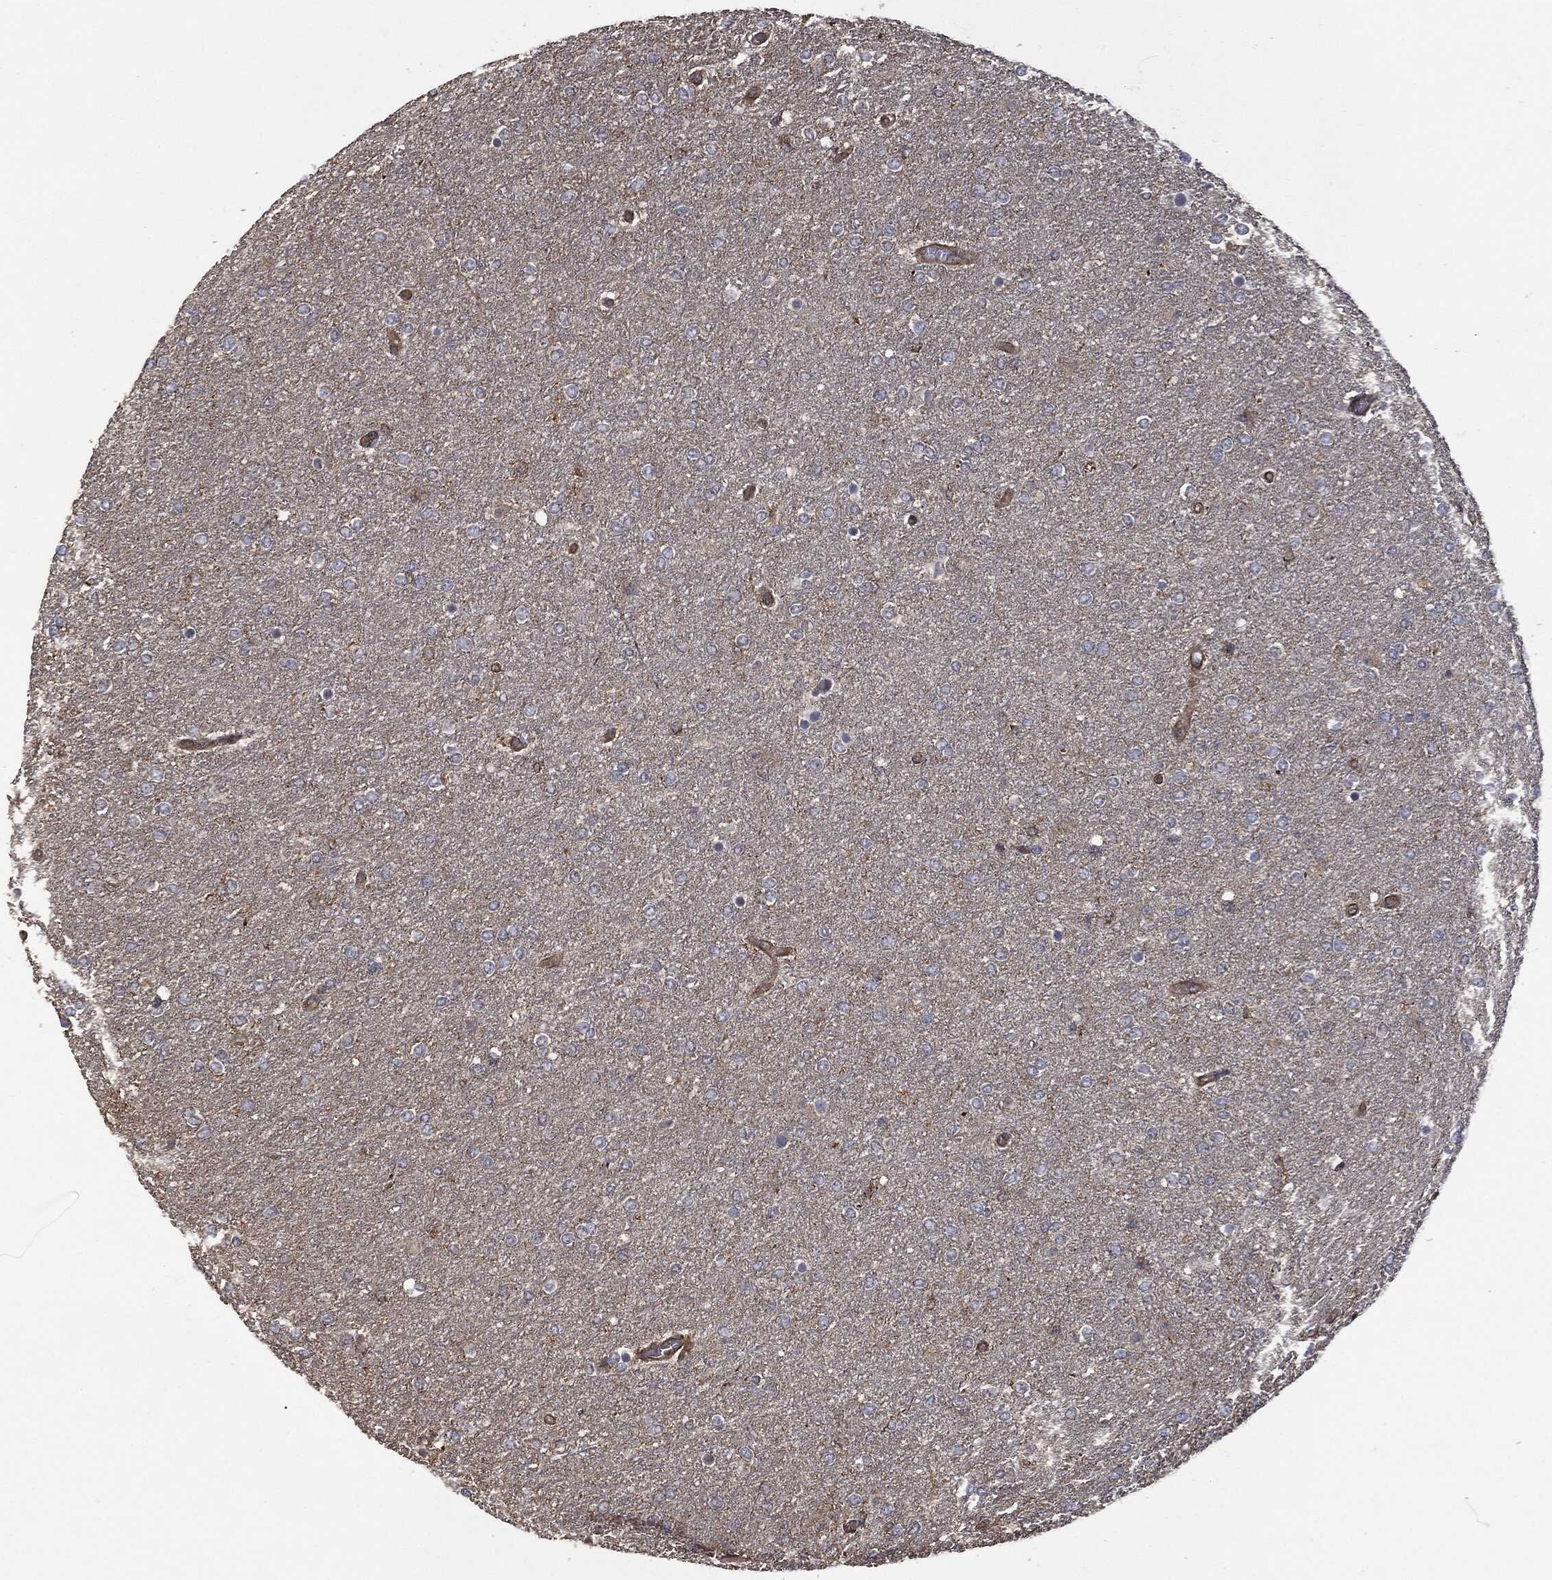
{"staining": {"intensity": "negative", "quantity": "none", "location": "none"}, "tissue": "glioma", "cell_type": "Tumor cells", "image_type": "cancer", "snomed": [{"axis": "morphology", "description": "Glioma, malignant, High grade"}, {"axis": "topography", "description": "Brain"}], "caption": "The immunohistochemistry (IHC) histopathology image has no significant staining in tumor cells of glioma tissue.", "gene": "PSMB10", "patient": {"sex": "female", "age": 61}}